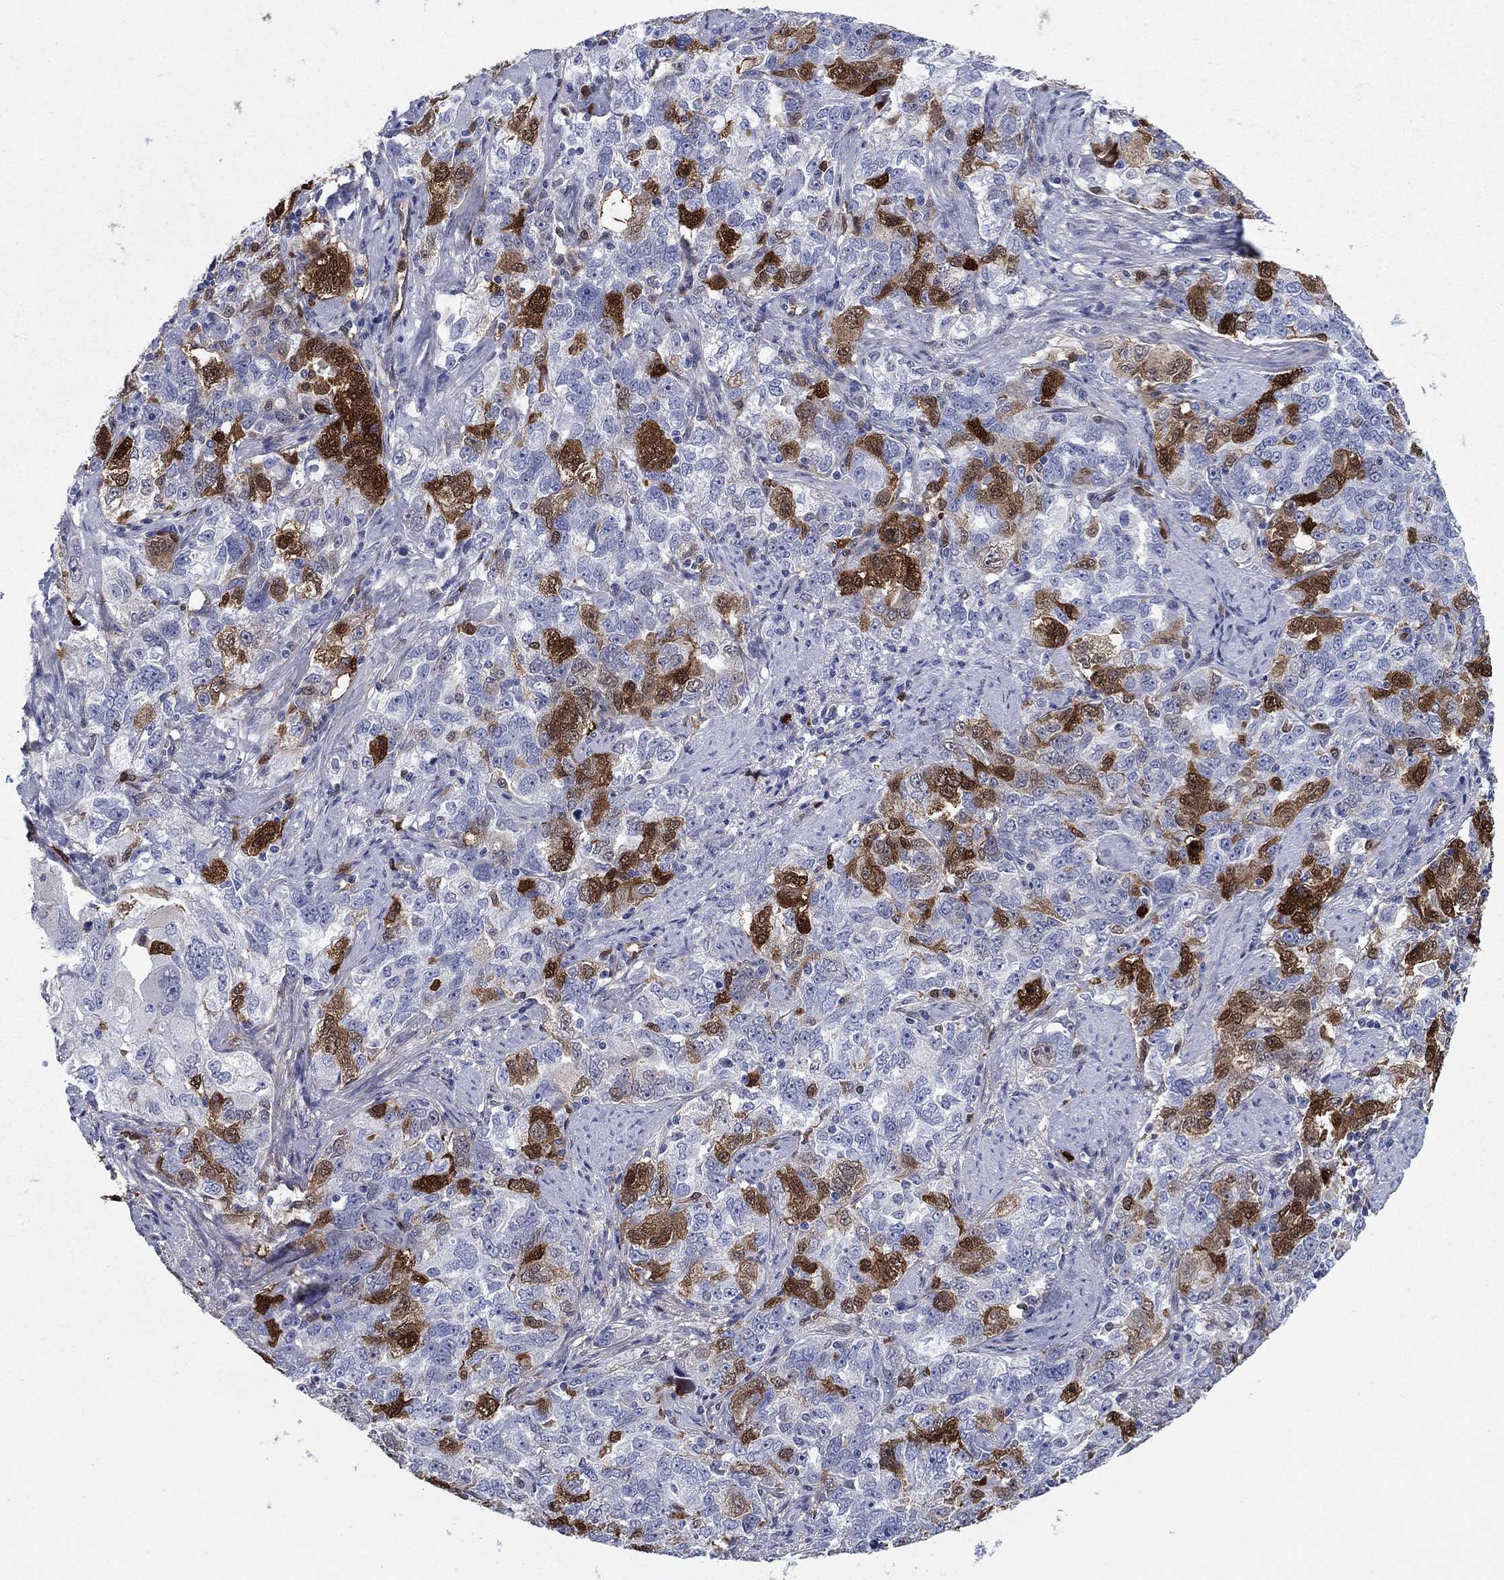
{"staining": {"intensity": "strong", "quantity": "<25%", "location": "cytoplasmic/membranous"}, "tissue": "ovarian cancer", "cell_type": "Tumor cells", "image_type": "cancer", "snomed": [{"axis": "morphology", "description": "Cystadenocarcinoma, serous, NOS"}, {"axis": "topography", "description": "Ovary"}], "caption": "This photomicrograph shows ovarian cancer (serous cystadenocarcinoma) stained with IHC to label a protein in brown. The cytoplasmic/membranous of tumor cells show strong positivity for the protein. Nuclei are counter-stained blue.", "gene": "STMN1", "patient": {"sex": "female", "age": 51}}